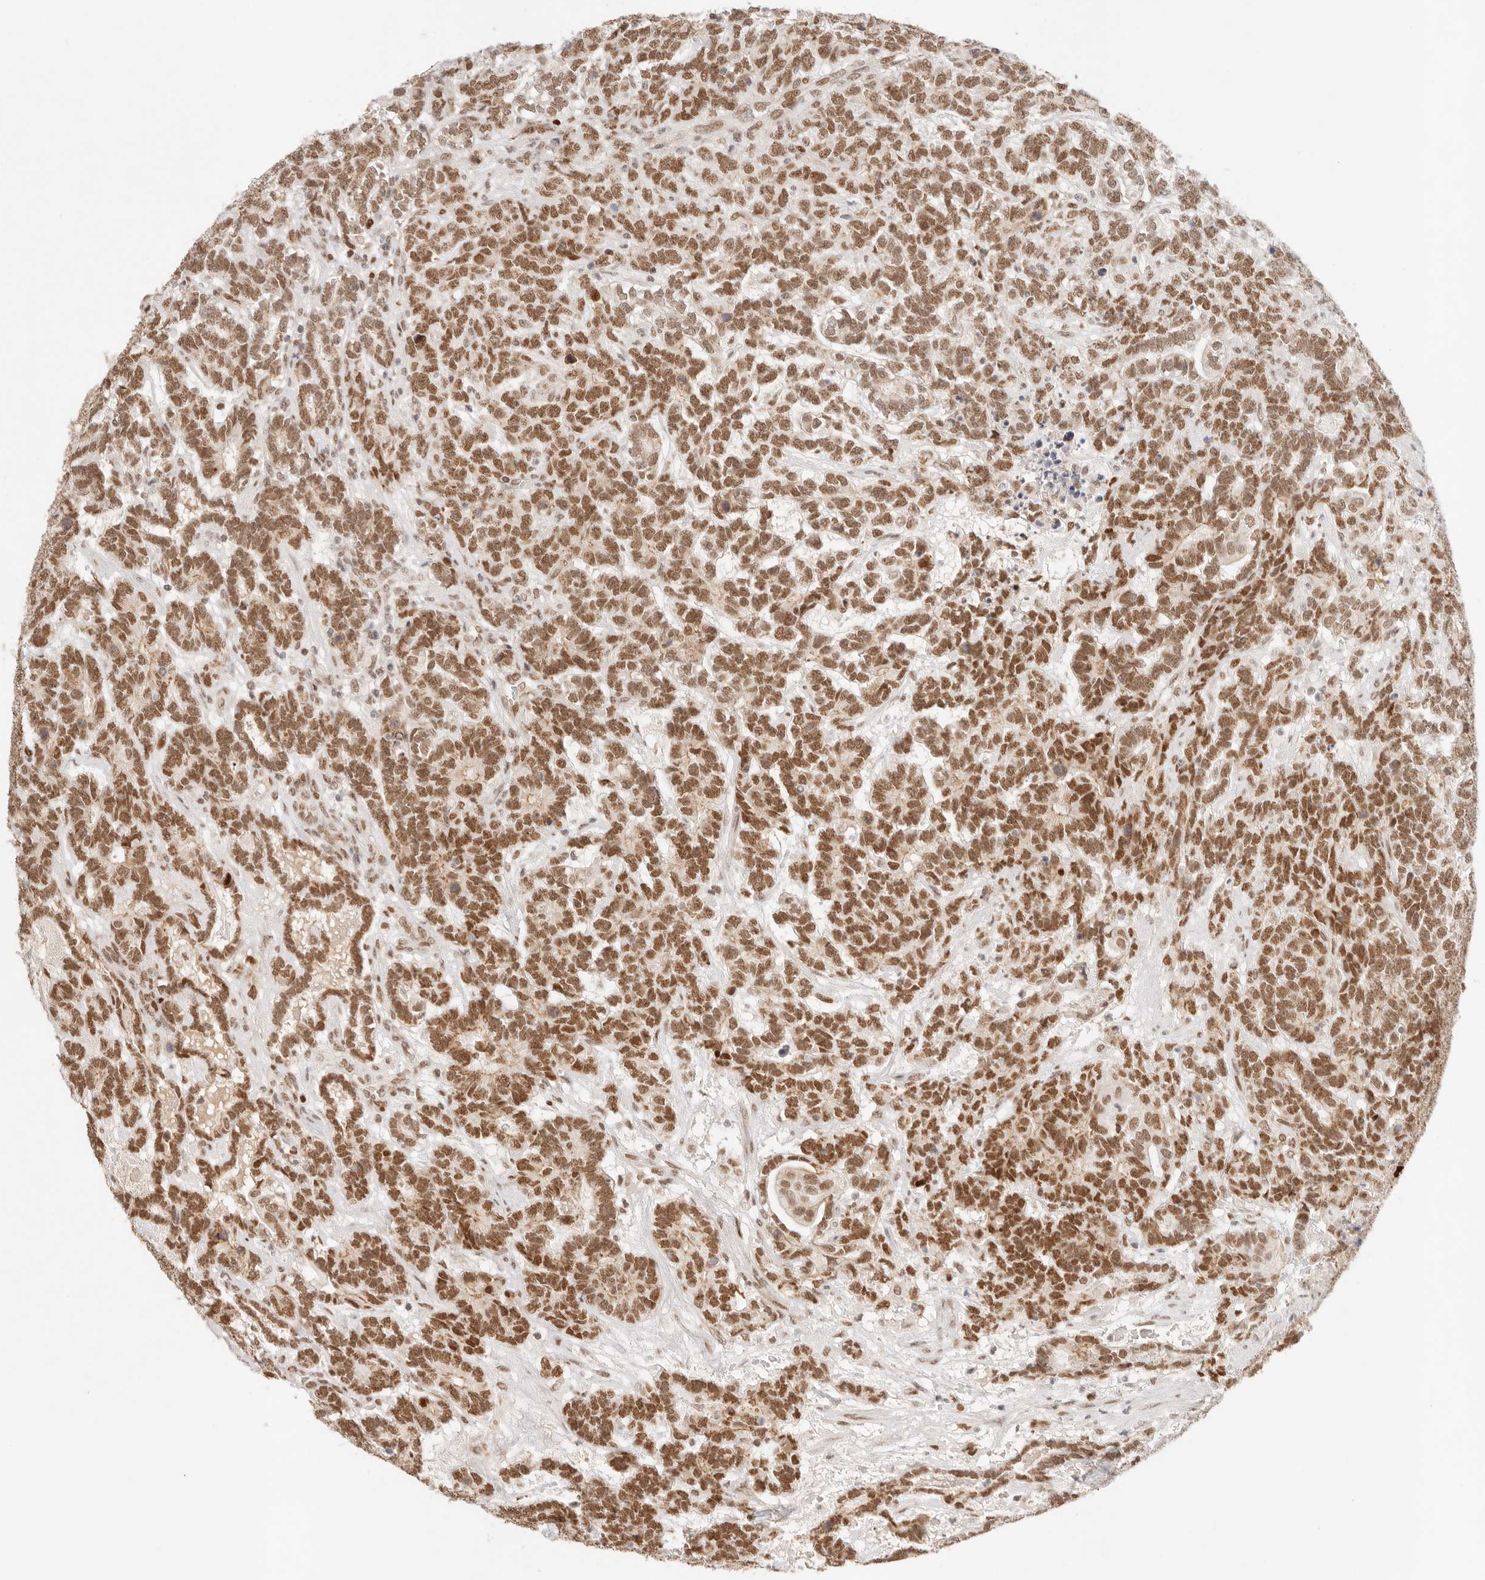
{"staining": {"intensity": "moderate", "quantity": ">75%", "location": "nuclear"}, "tissue": "testis cancer", "cell_type": "Tumor cells", "image_type": "cancer", "snomed": [{"axis": "morphology", "description": "Carcinoma, Embryonal, NOS"}, {"axis": "topography", "description": "Testis"}], "caption": "Immunohistochemical staining of testis cancer (embryonal carcinoma) demonstrates medium levels of moderate nuclear staining in about >75% of tumor cells.", "gene": "HOXC5", "patient": {"sex": "male", "age": 26}}